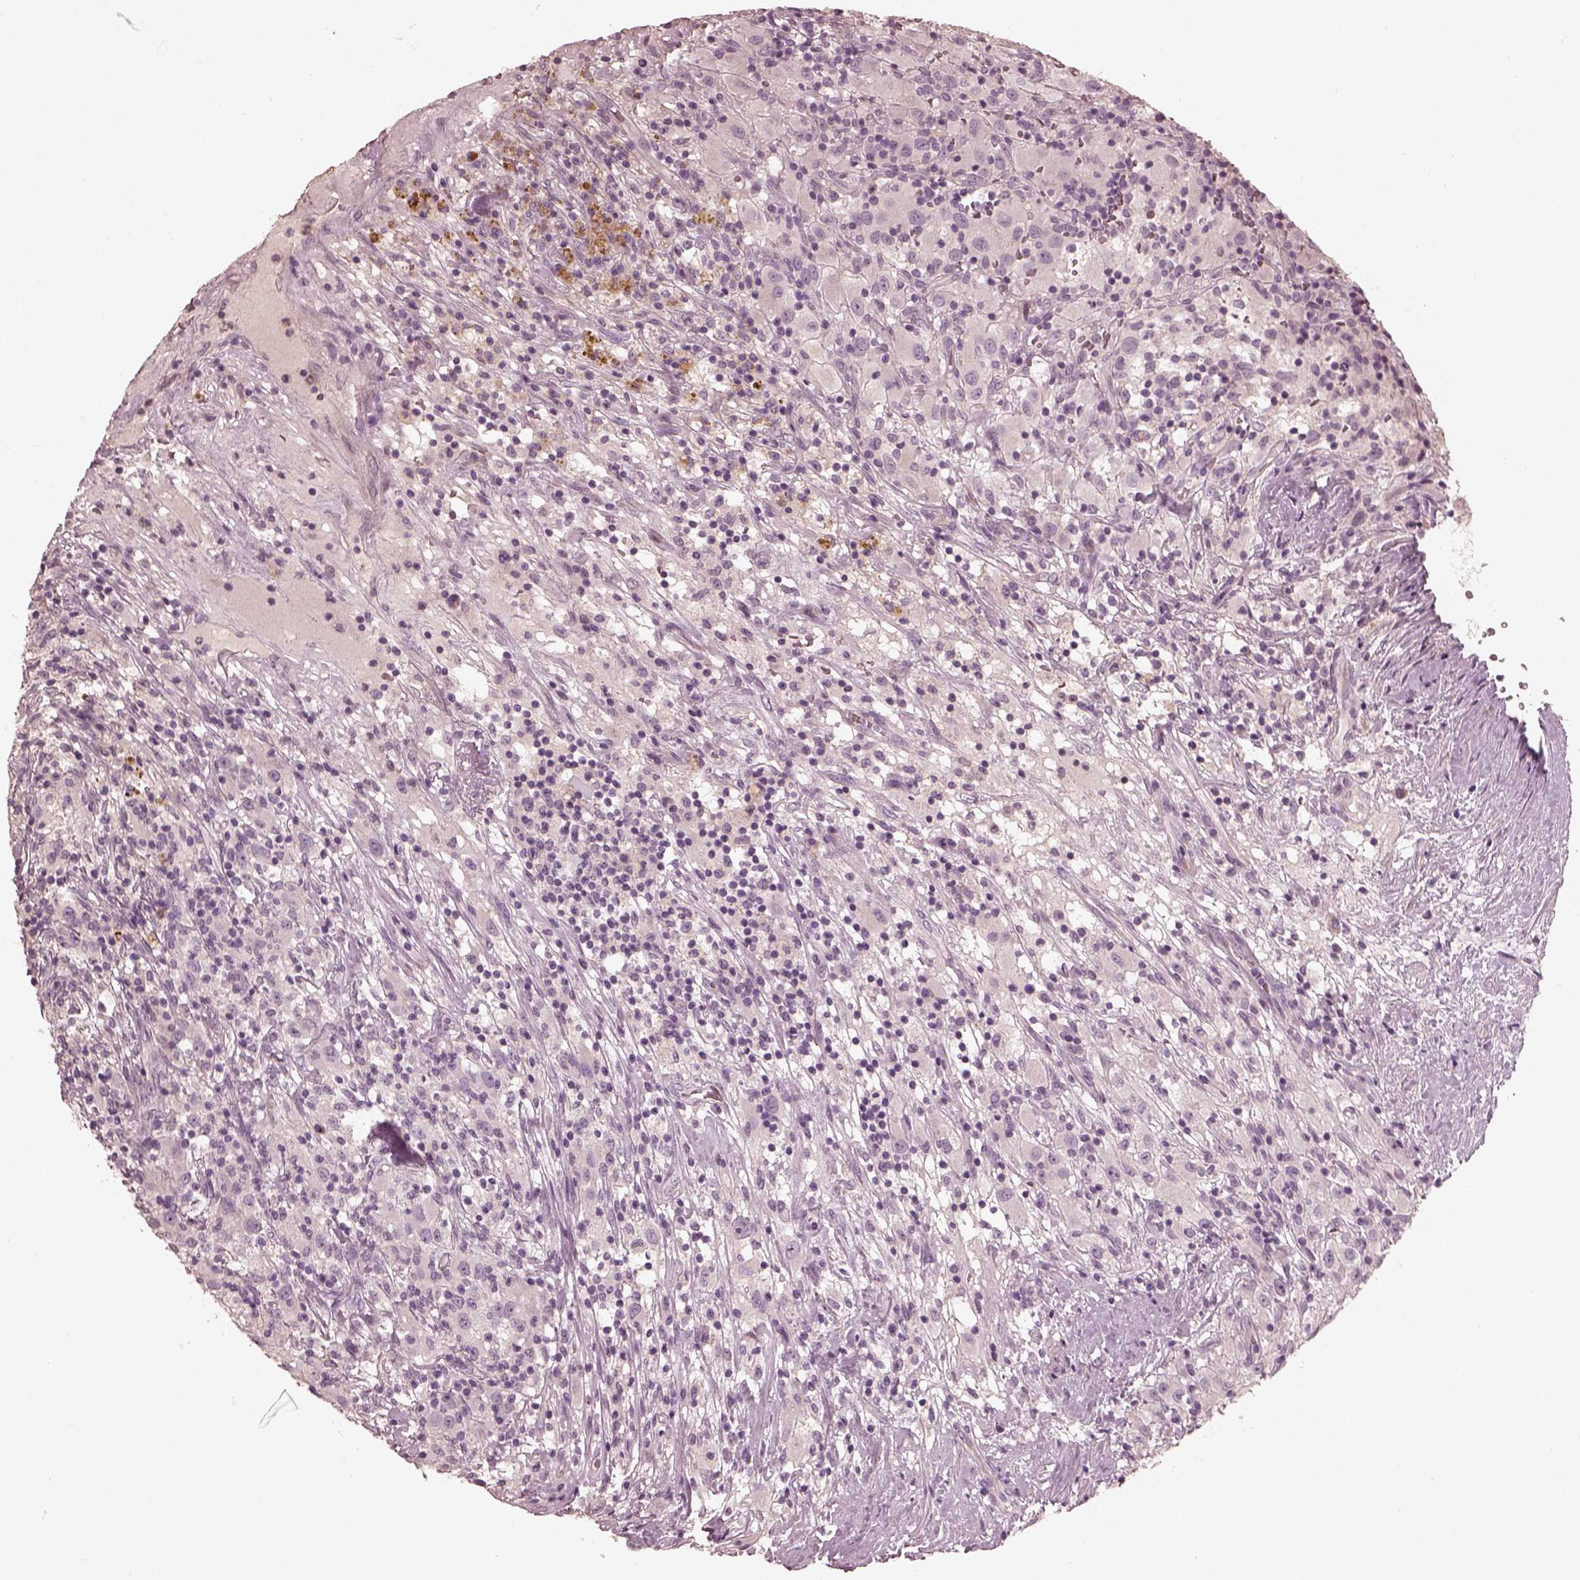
{"staining": {"intensity": "negative", "quantity": "none", "location": "none"}, "tissue": "renal cancer", "cell_type": "Tumor cells", "image_type": "cancer", "snomed": [{"axis": "morphology", "description": "Adenocarcinoma, NOS"}, {"axis": "topography", "description": "Kidney"}], "caption": "Immunohistochemistry micrograph of renal cancer (adenocarcinoma) stained for a protein (brown), which shows no expression in tumor cells. (Brightfield microscopy of DAB immunohistochemistry (IHC) at high magnification).", "gene": "OPTC", "patient": {"sex": "female", "age": 67}}